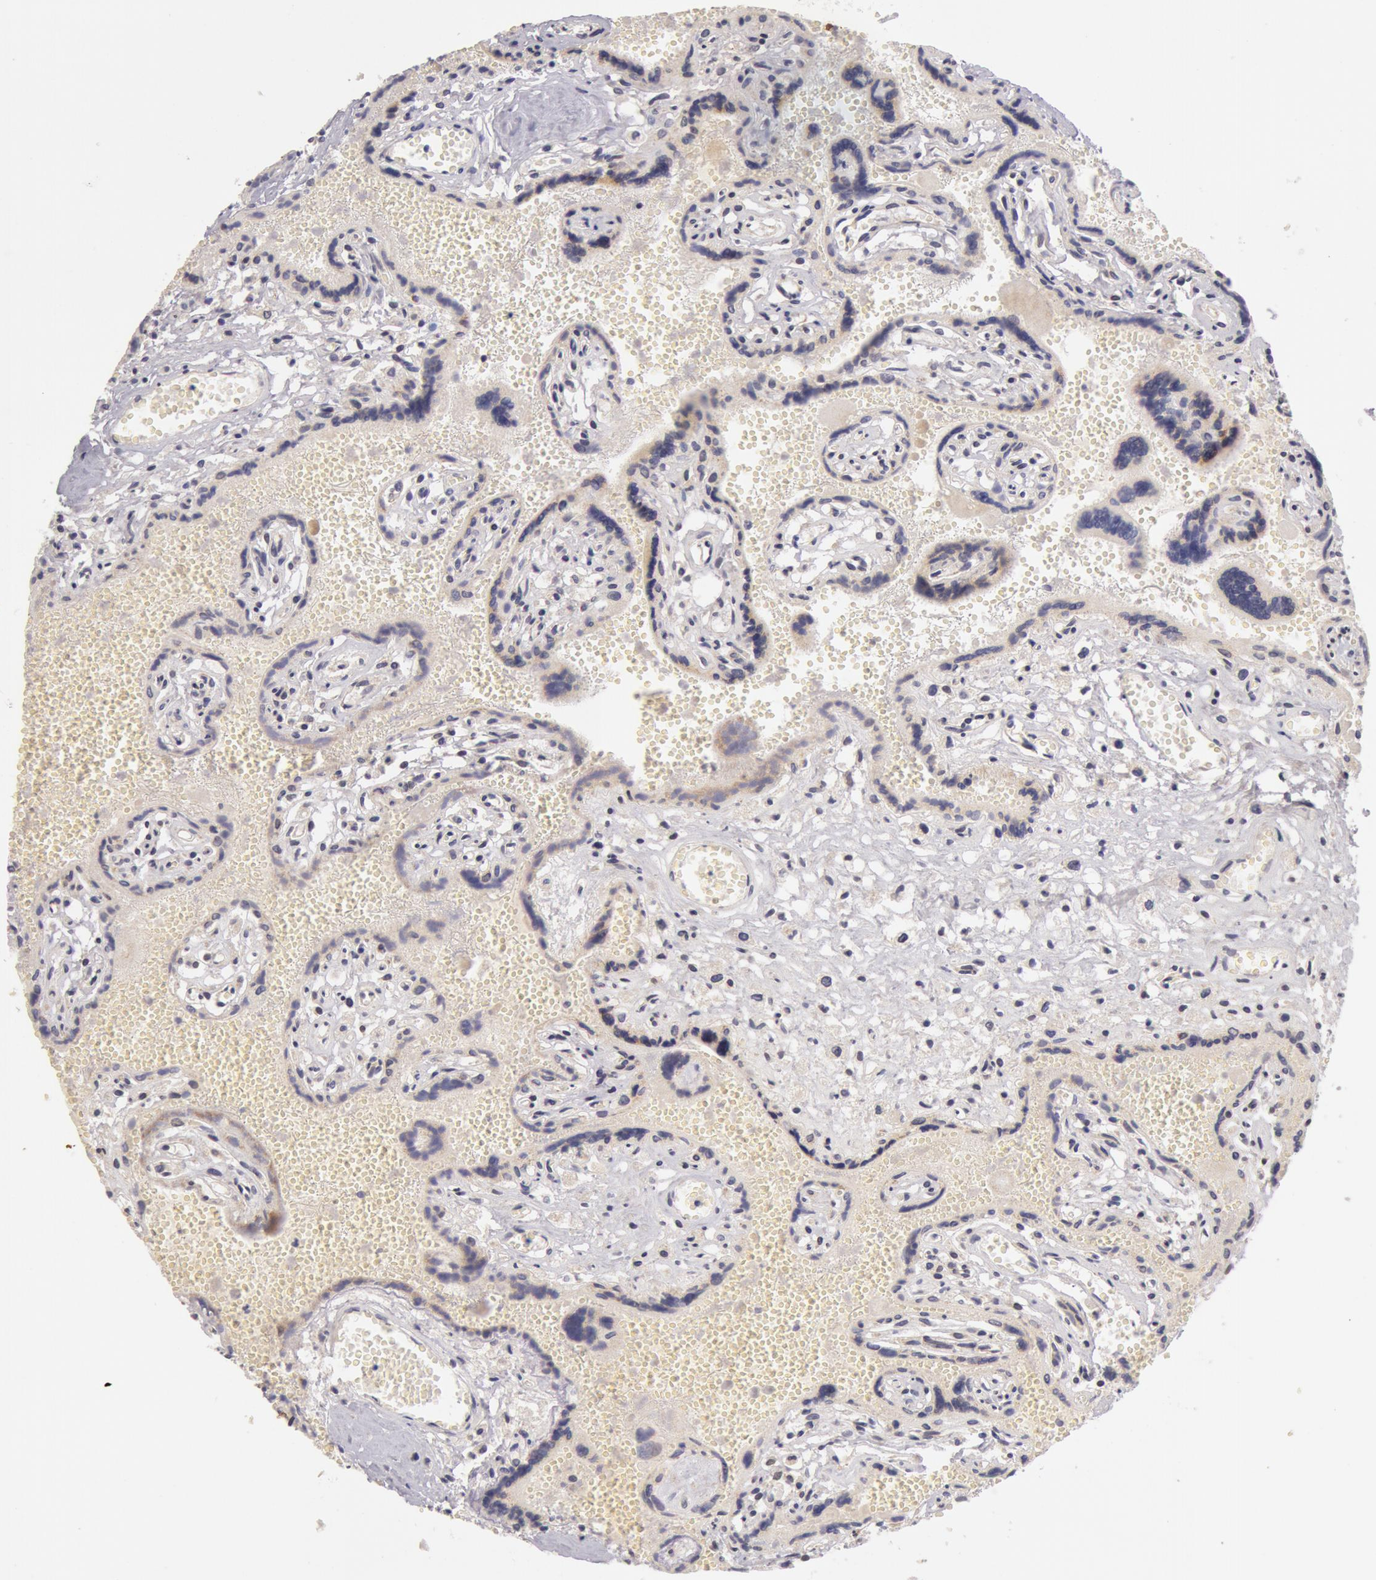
{"staining": {"intensity": "moderate", "quantity": "25%-75%", "location": "cytoplasmic/membranous"}, "tissue": "placenta", "cell_type": "Trophoblastic cells", "image_type": "normal", "snomed": [{"axis": "morphology", "description": "Normal tissue, NOS"}, {"axis": "topography", "description": "Placenta"}], "caption": "Immunohistochemistry (IHC) histopathology image of normal placenta stained for a protein (brown), which demonstrates medium levels of moderate cytoplasmic/membranous positivity in about 25%-75% of trophoblastic cells.", "gene": "SYTL4", "patient": {"sex": "female", "age": 40}}